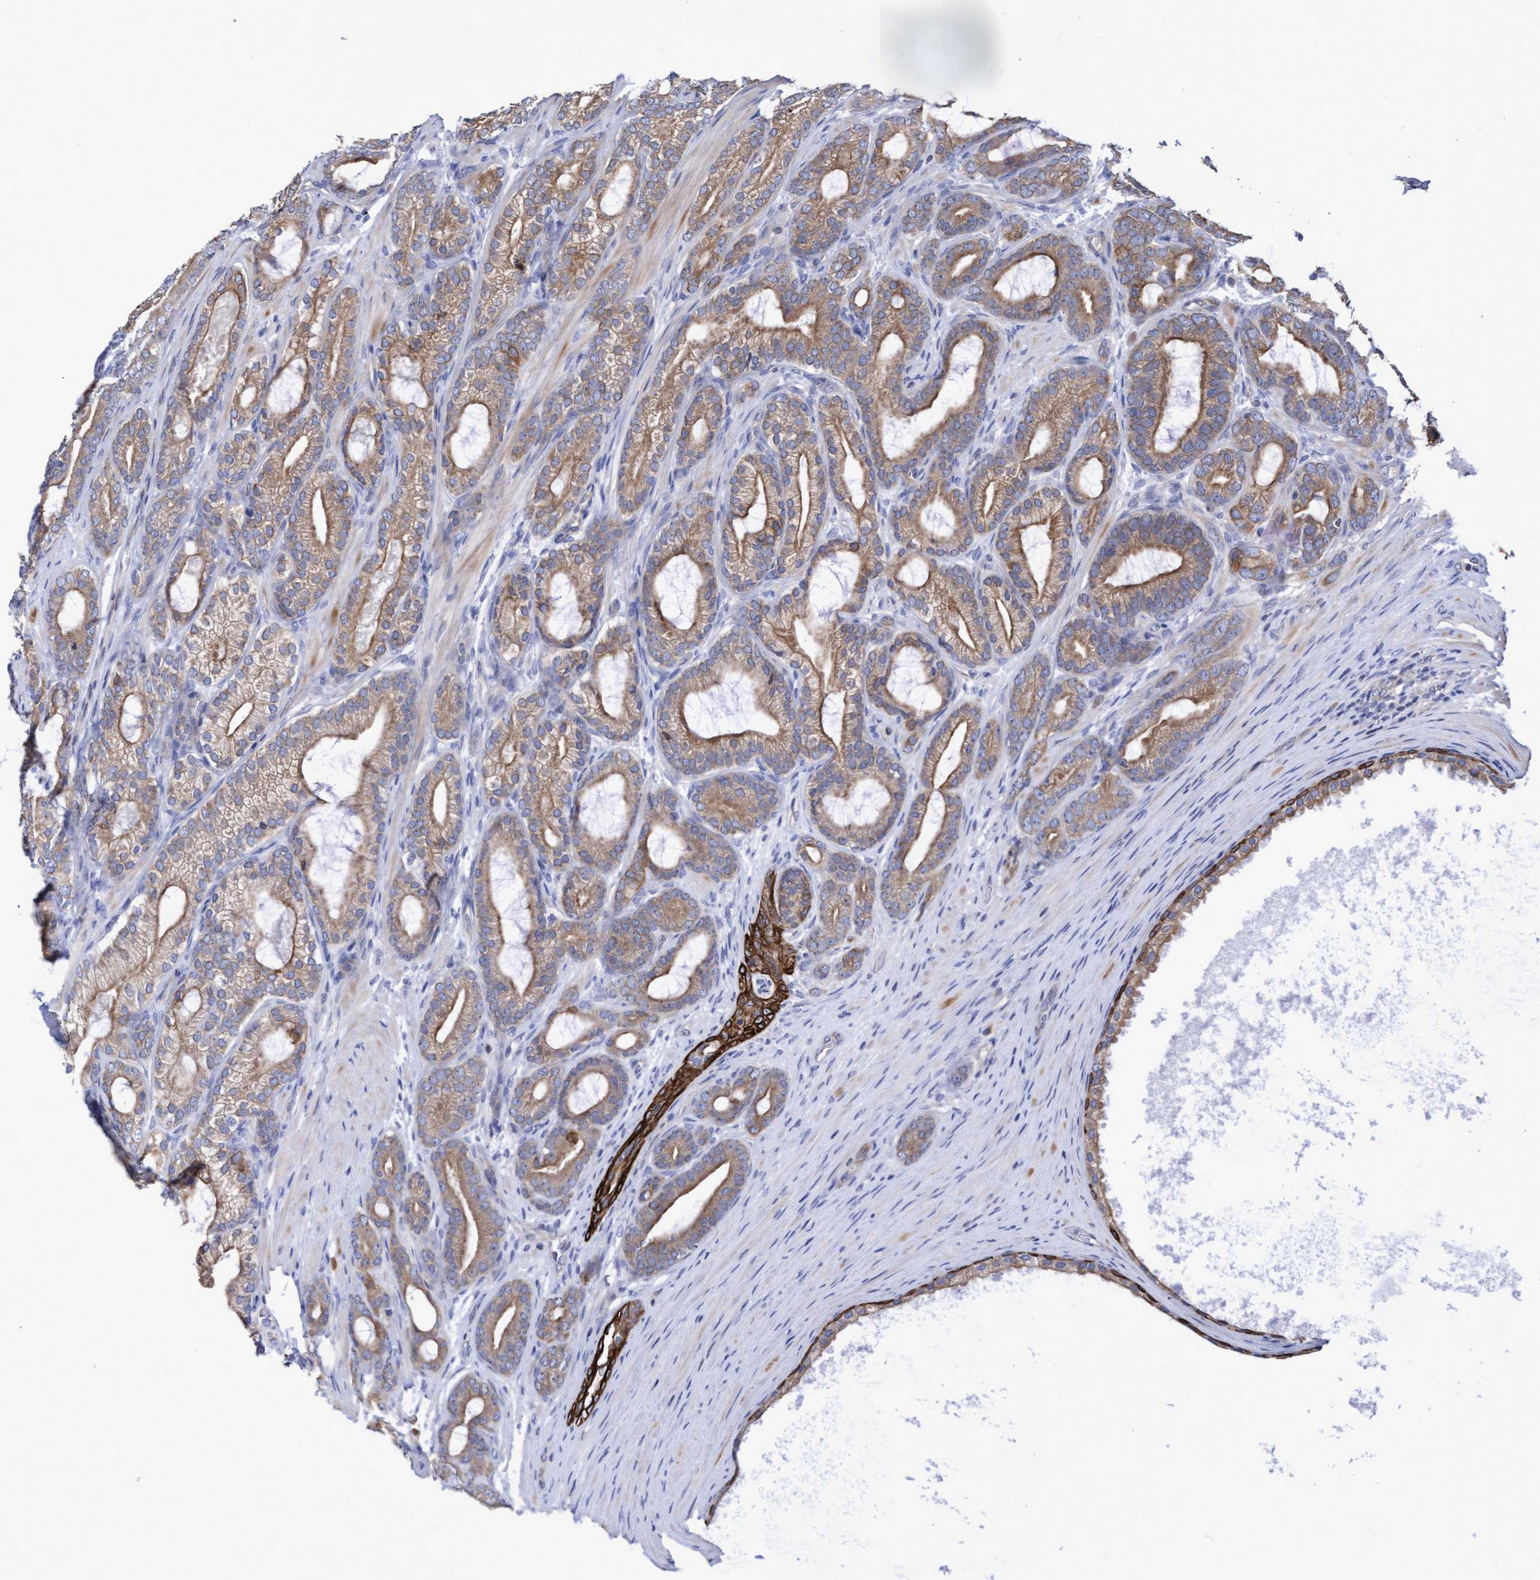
{"staining": {"intensity": "moderate", "quantity": ">75%", "location": "cytoplasmic/membranous"}, "tissue": "prostate cancer", "cell_type": "Tumor cells", "image_type": "cancer", "snomed": [{"axis": "morphology", "description": "Adenocarcinoma, High grade"}, {"axis": "topography", "description": "Prostate"}], "caption": "This micrograph demonstrates IHC staining of human high-grade adenocarcinoma (prostate), with medium moderate cytoplasmic/membranous expression in about >75% of tumor cells.", "gene": "KRT24", "patient": {"sex": "male", "age": 60}}